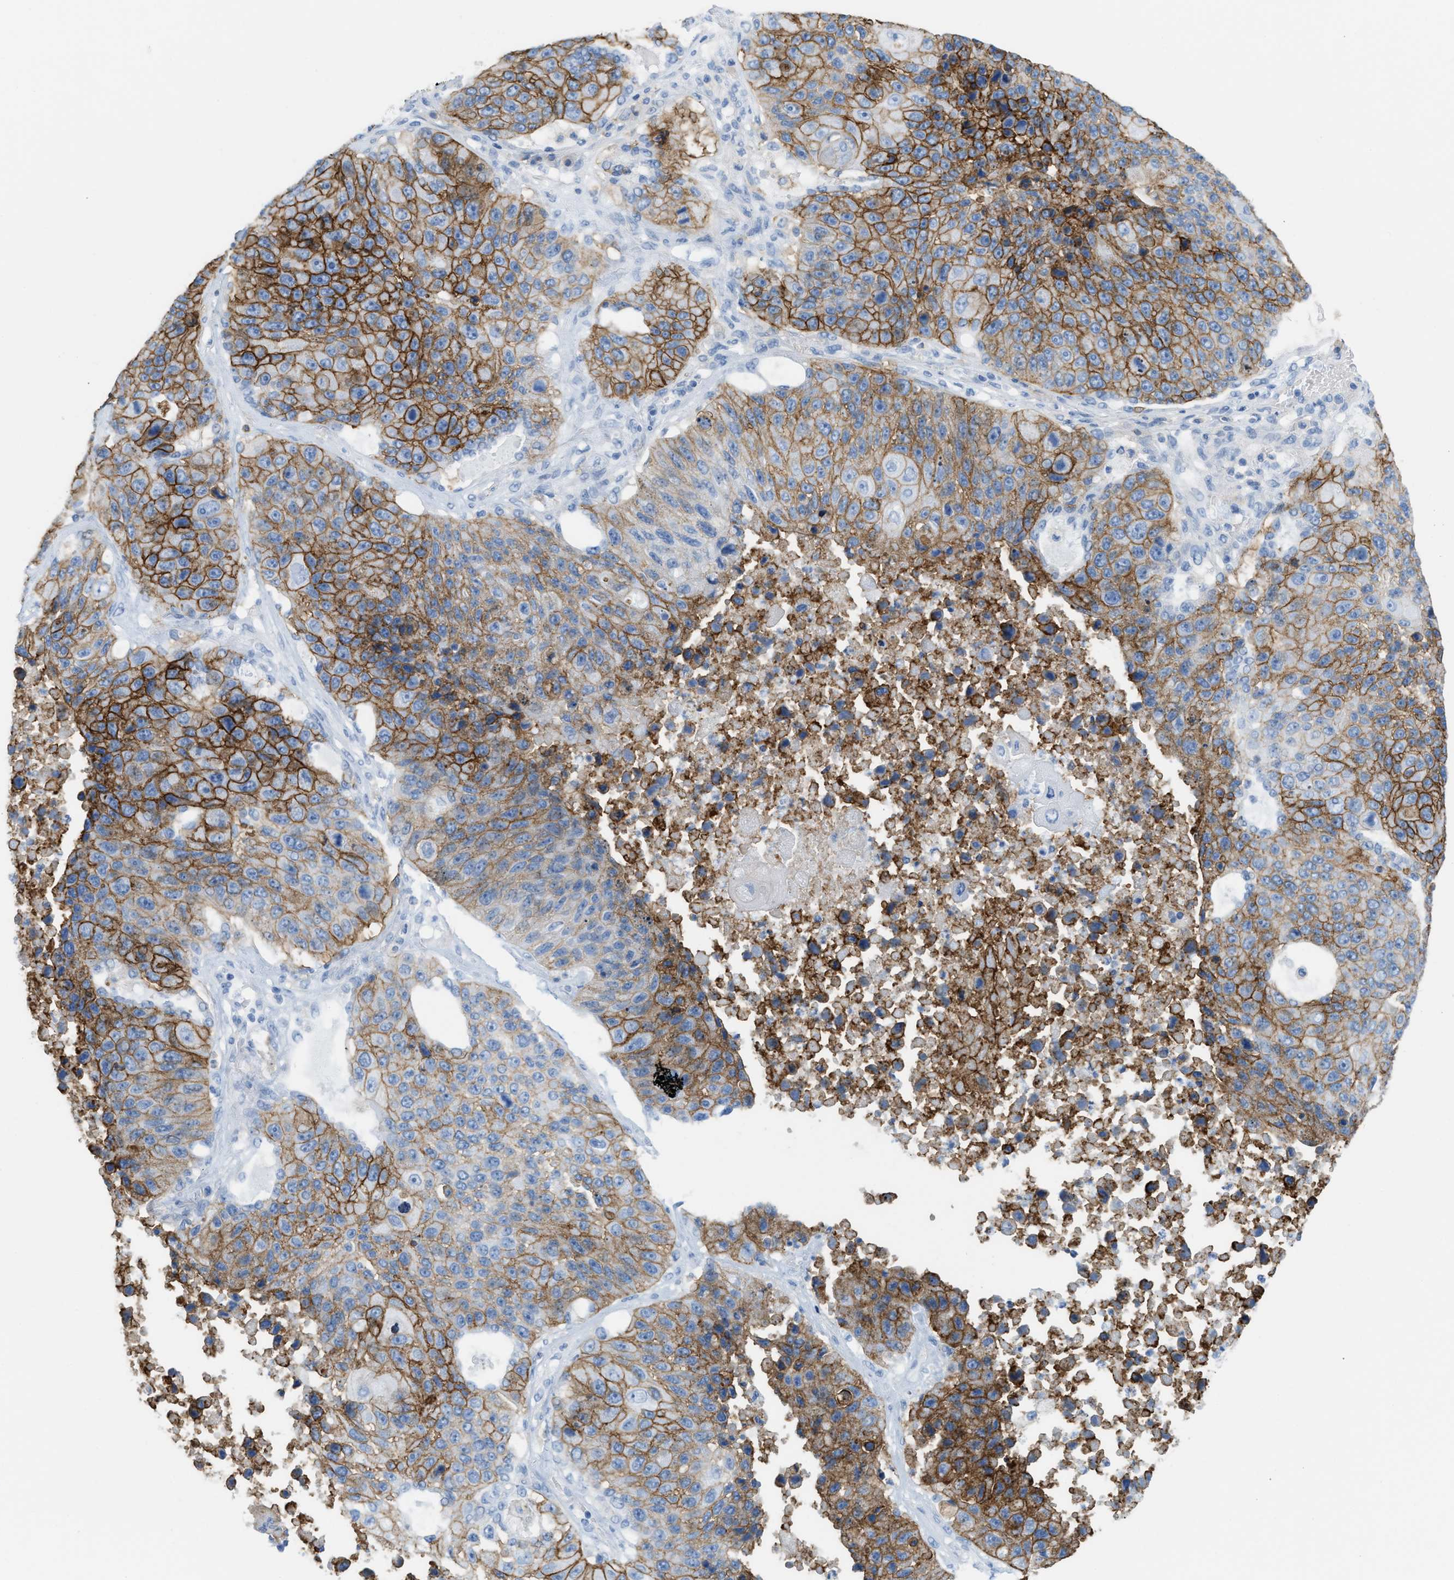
{"staining": {"intensity": "strong", "quantity": ">75%", "location": "cytoplasmic/membranous"}, "tissue": "lung cancer", "cell_type": "Tumor cells", "image_type": "cancer", "snomed": [{"axis": "morphology", "description": "Squamous cell carcinoma, NOS"}, {"axis": "topography", "description": "Lung"}], "caption": "A high amount of strong cytoplasmic/membranous positivity is seen in approximately >75% of tumor cells in lung cancer tissue.", "gene": "SLC3A2", "patient": {"sex": "male", "age": 61}}